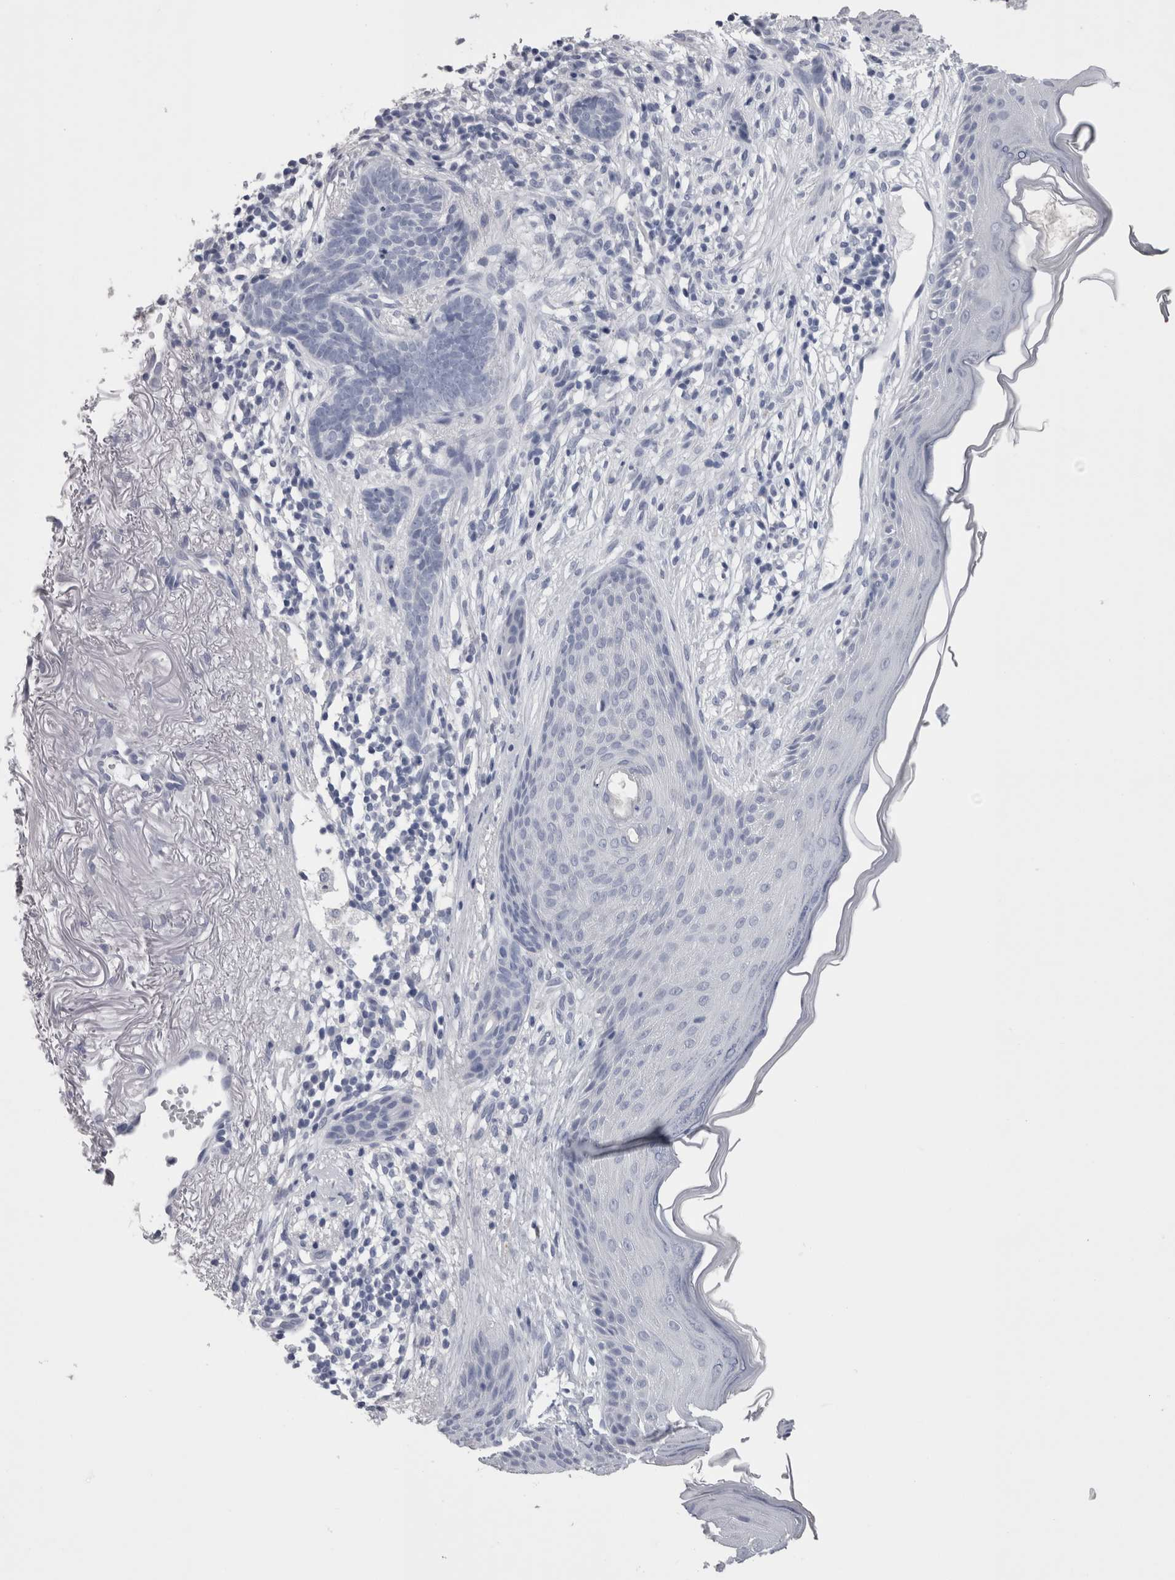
{"staining": {"intensity": "negative", "quantity": "none", "location": "none"}, "tissue": "skin cancer", "cell_type": "Tumor cells", "image_type": "cancer", "snomed": [{"axis": "morphology", "description": "Basal cell carcinoma"}, {"axis": "topography", "description": "Skin"}], "caption": "Tumor cells show no significant staining in skin basal cell carcinoma. The staining is performed using DAB (3,3'-diaminobenzidine) brown chromogen with nuclei counter-stained in using hematoxylin.", "gene": "CA8", "patient": {"sex": "female", "age": 70}}